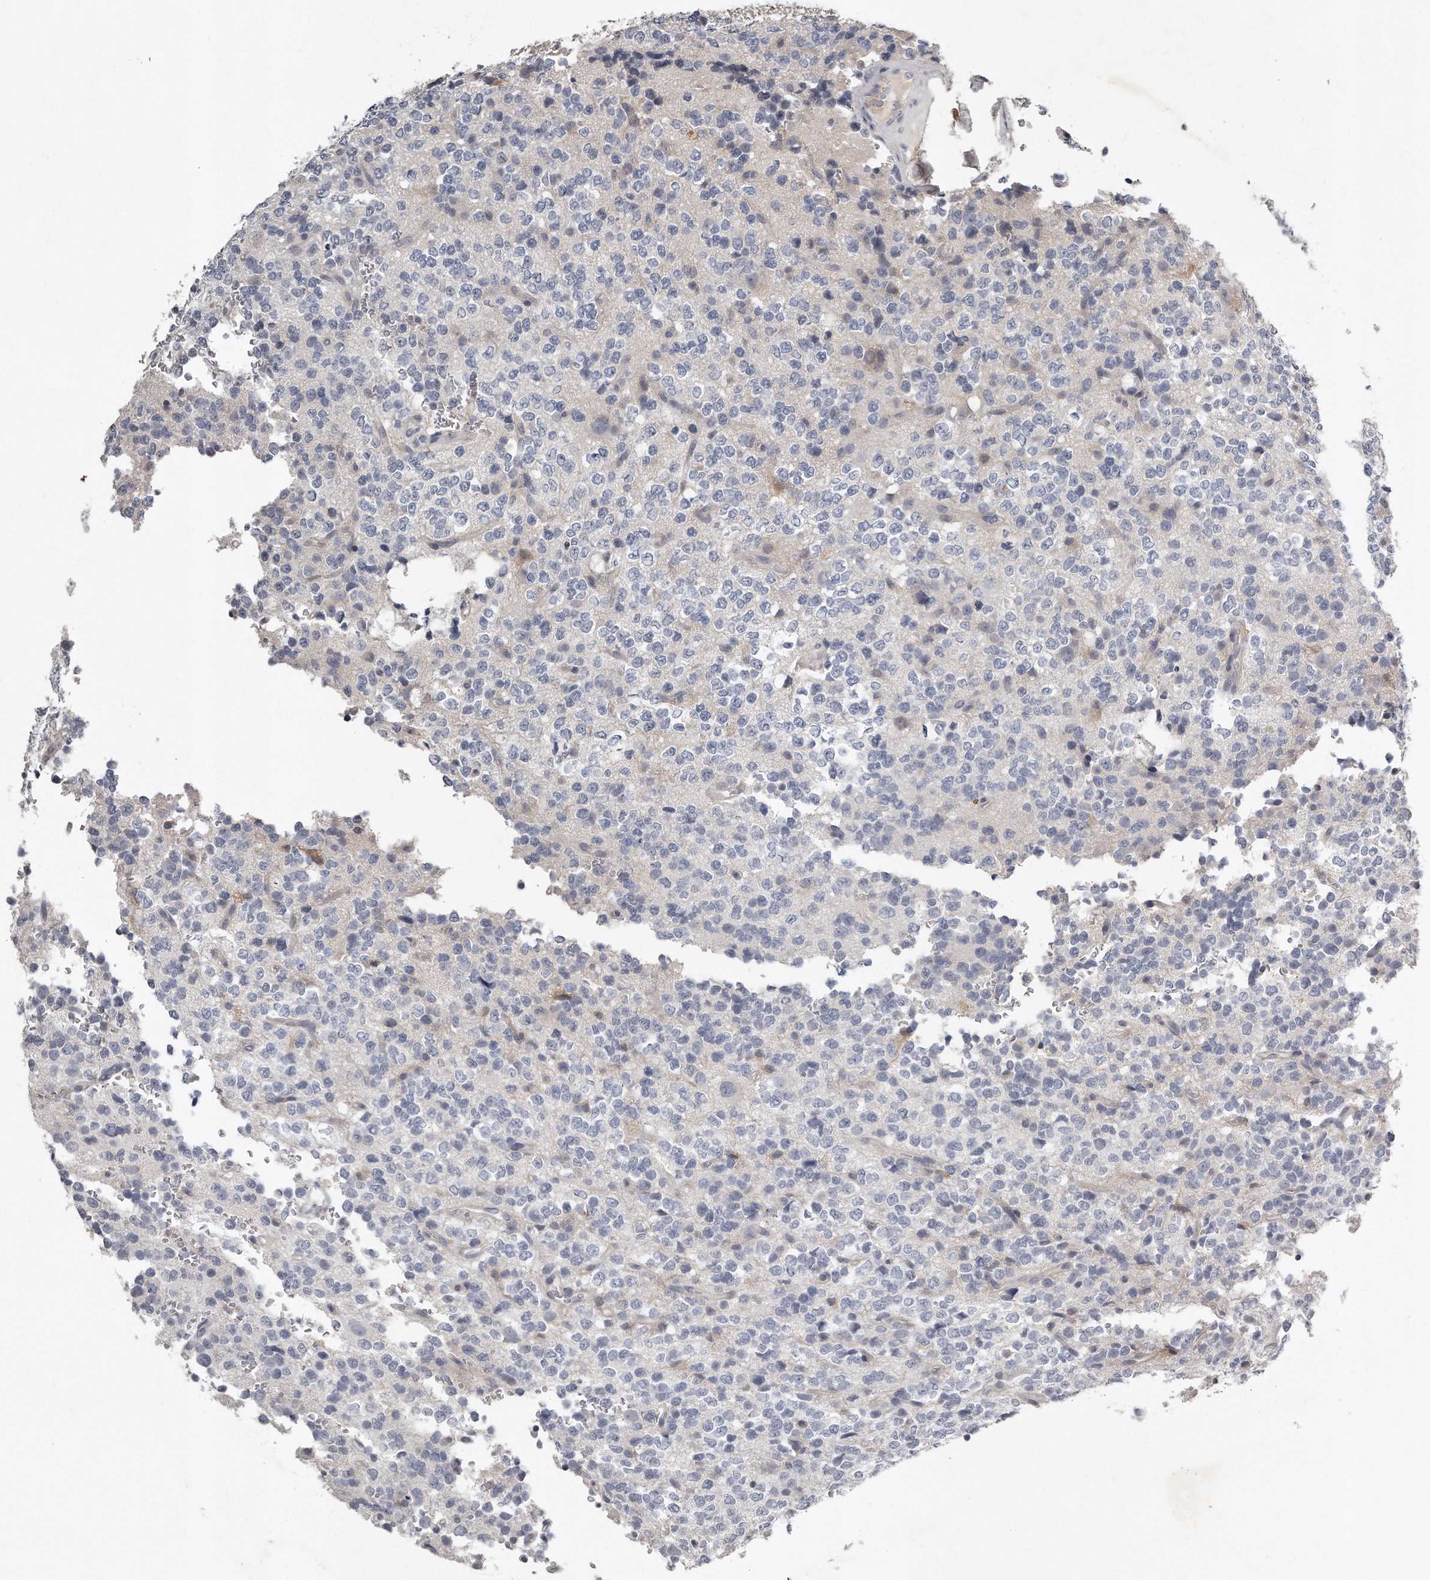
{"staining": {"intensity": "negative", "quantity": "none", "location": "none"}, "tissue": "glioma", "cell_type": "Tumor cells", "image_type": "cancer", "snomed": [{"axis": "morphology", "description": "Glioma, malignant, High grade"}, {"axis": "topography", "description": "Brain"}], "caption": "An immunohistochemistry (IHC) histopathology image of malignant glioma (high-grade) is shown. There is no staining in tumor cells of malignant glioma (high-grade). (Stains: DAB immunohistochemistry (IHC) with hematoxylin counter stain, Microscopy: brightfield microscopy at high magnification).", "gene": "GGCT", "patient": {"sex": "female", "age": 62}}